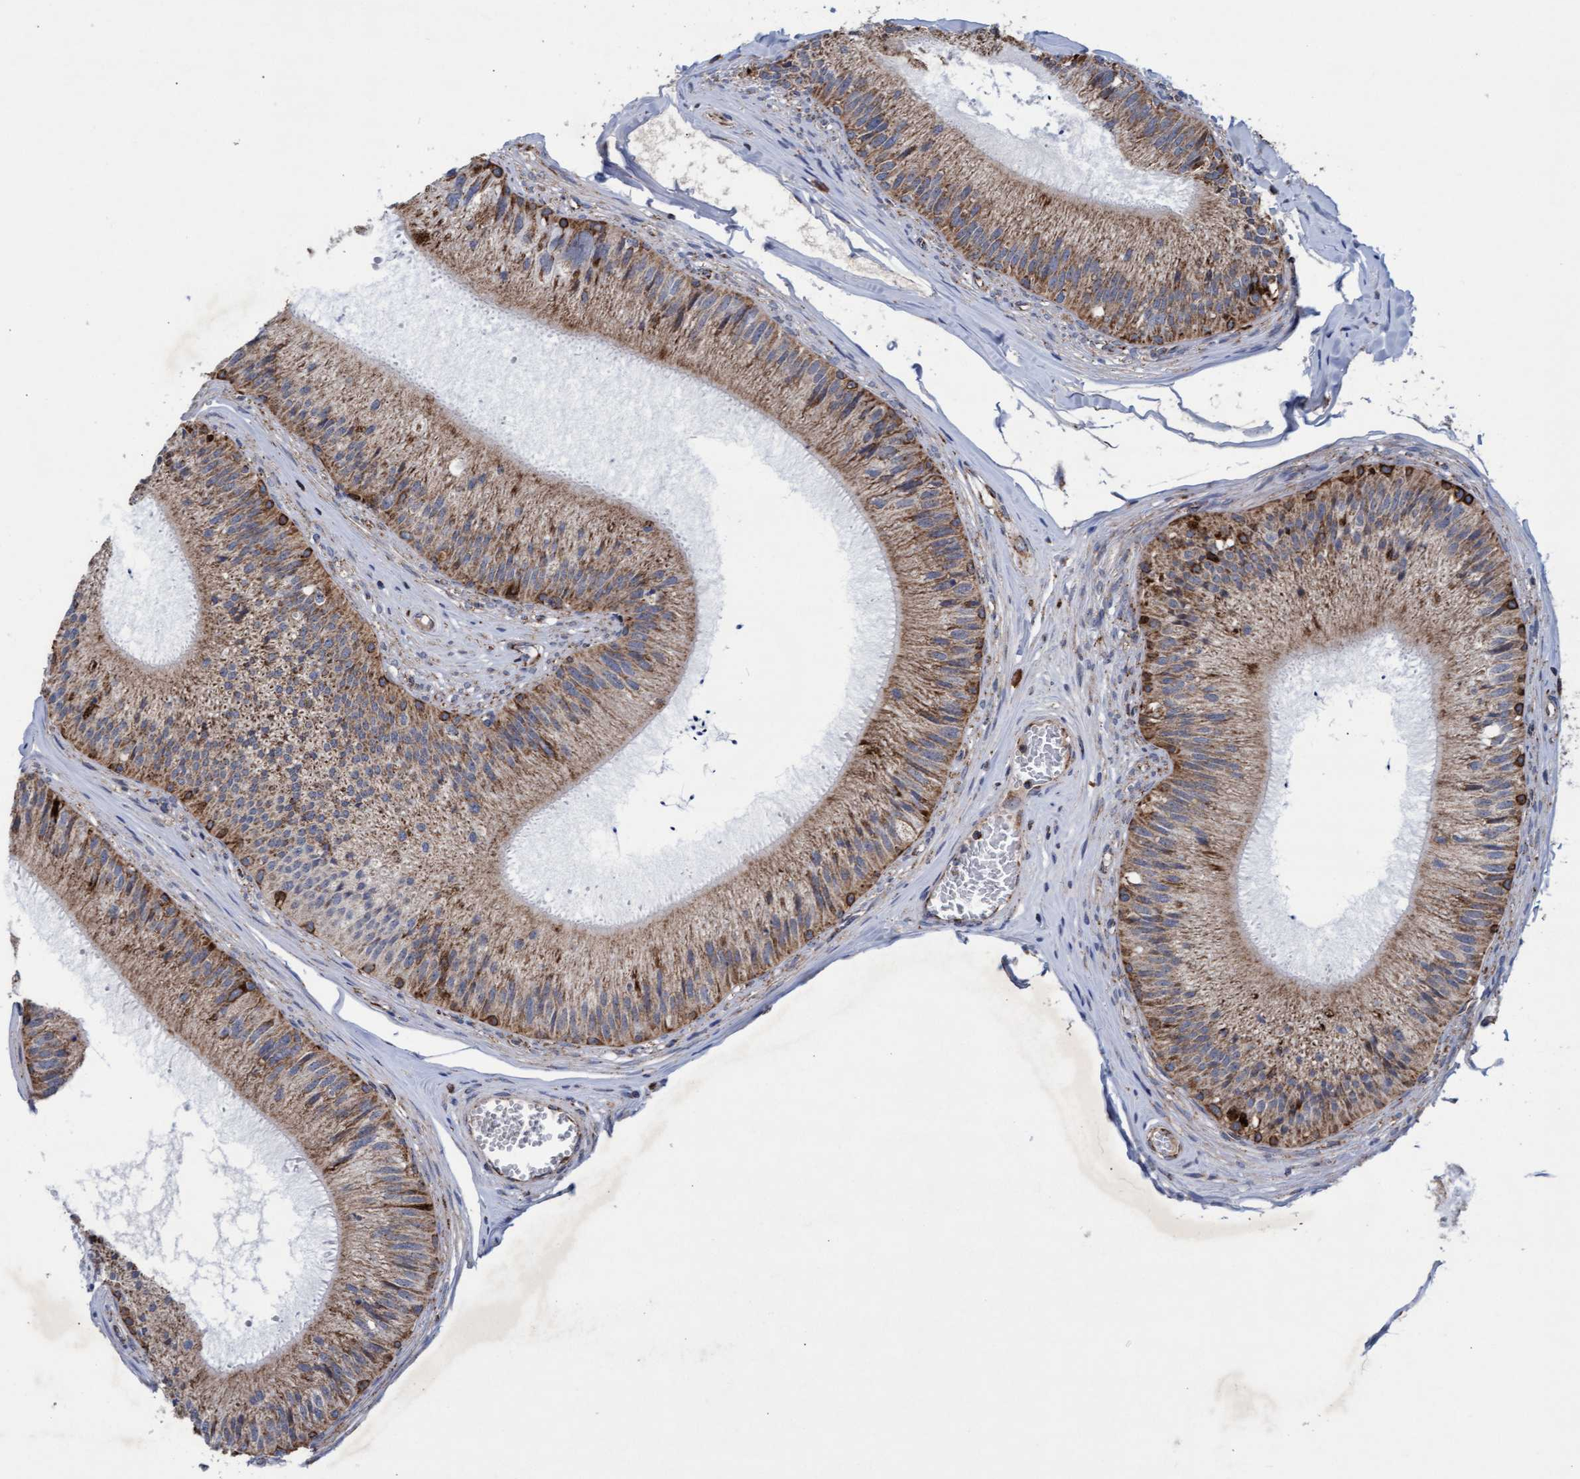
{"staining": {"intensity": "strong", "quantity": "<25%", "location": "cytoplasmic/membranous"}, "tissue": "epididymis", "cell_type": "Glandular cells", "image_type": "normal", "snomed": [{"axis": "morphology", "description": "Normal tissue, NOS"}, {"axis": "topography", "description": "Epididymis"}], "caption": "Protein expression analysis of normal human epididymis reveals strong cytoplasmic/membranous positivity in approximately <25% of glandular cells. (brown staining indicates protein expression, while blue staining denotes nuclei).", "gene": "MRPL38", "patient": {"sex": "male", "age": 31}}